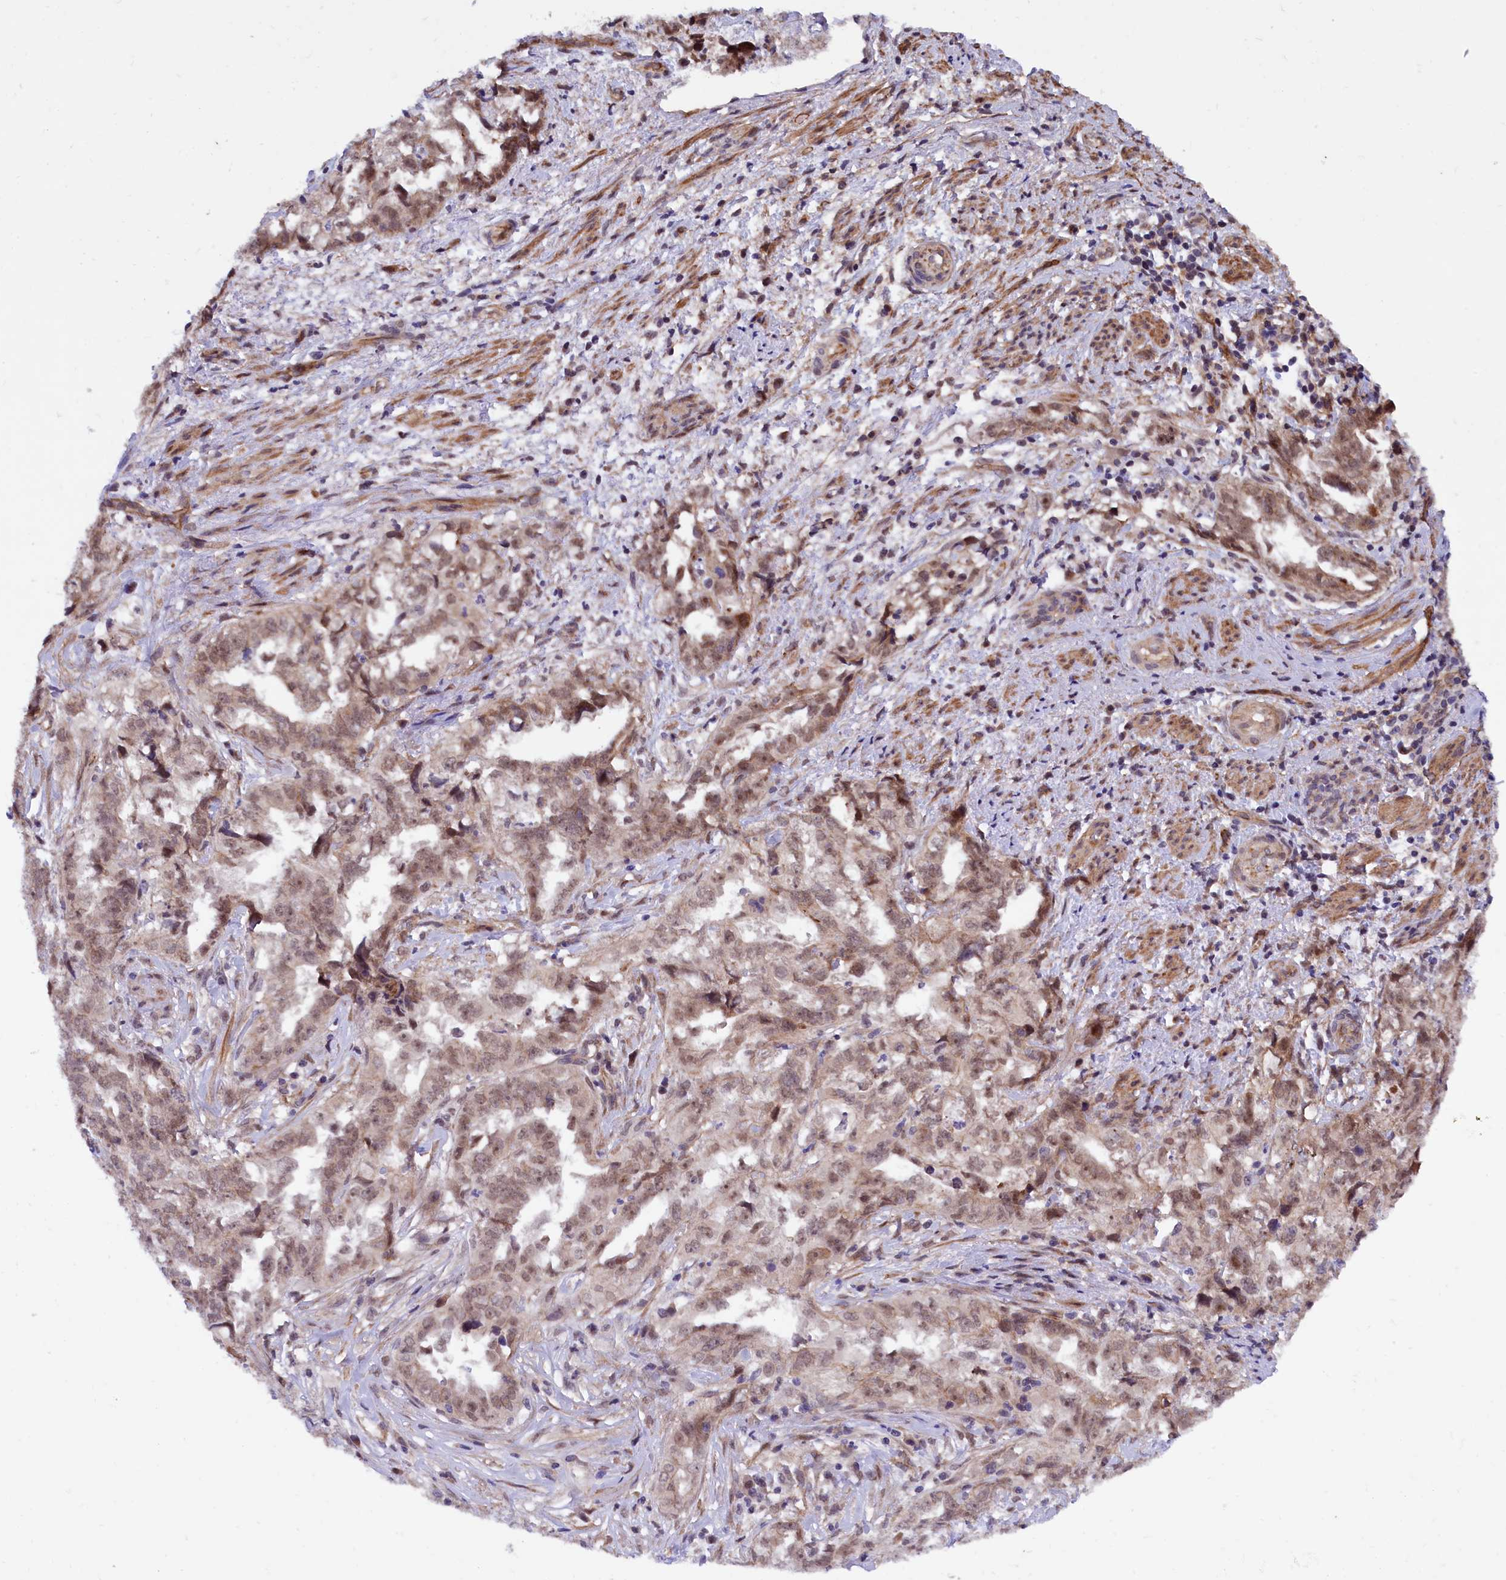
{"staining": {"intensity": "weak", "quantity": ">75%", "location": "nuclear"}, "tissue": "endometrial cancer", "cell_type": "Tumor cells", "image_type": "cancer", "snomed": [{"axis": "morphology", "description": "Adenocarcinoma, NOS"}, {"axis": "topography", "description": "Endometrium"}], "caption": "Weak nuclear positivity is identified in about >75% of tumor cells in endometrial cancer.", "gene": "ARL14EP", "patient": {"sex": "female", "age": 65}}